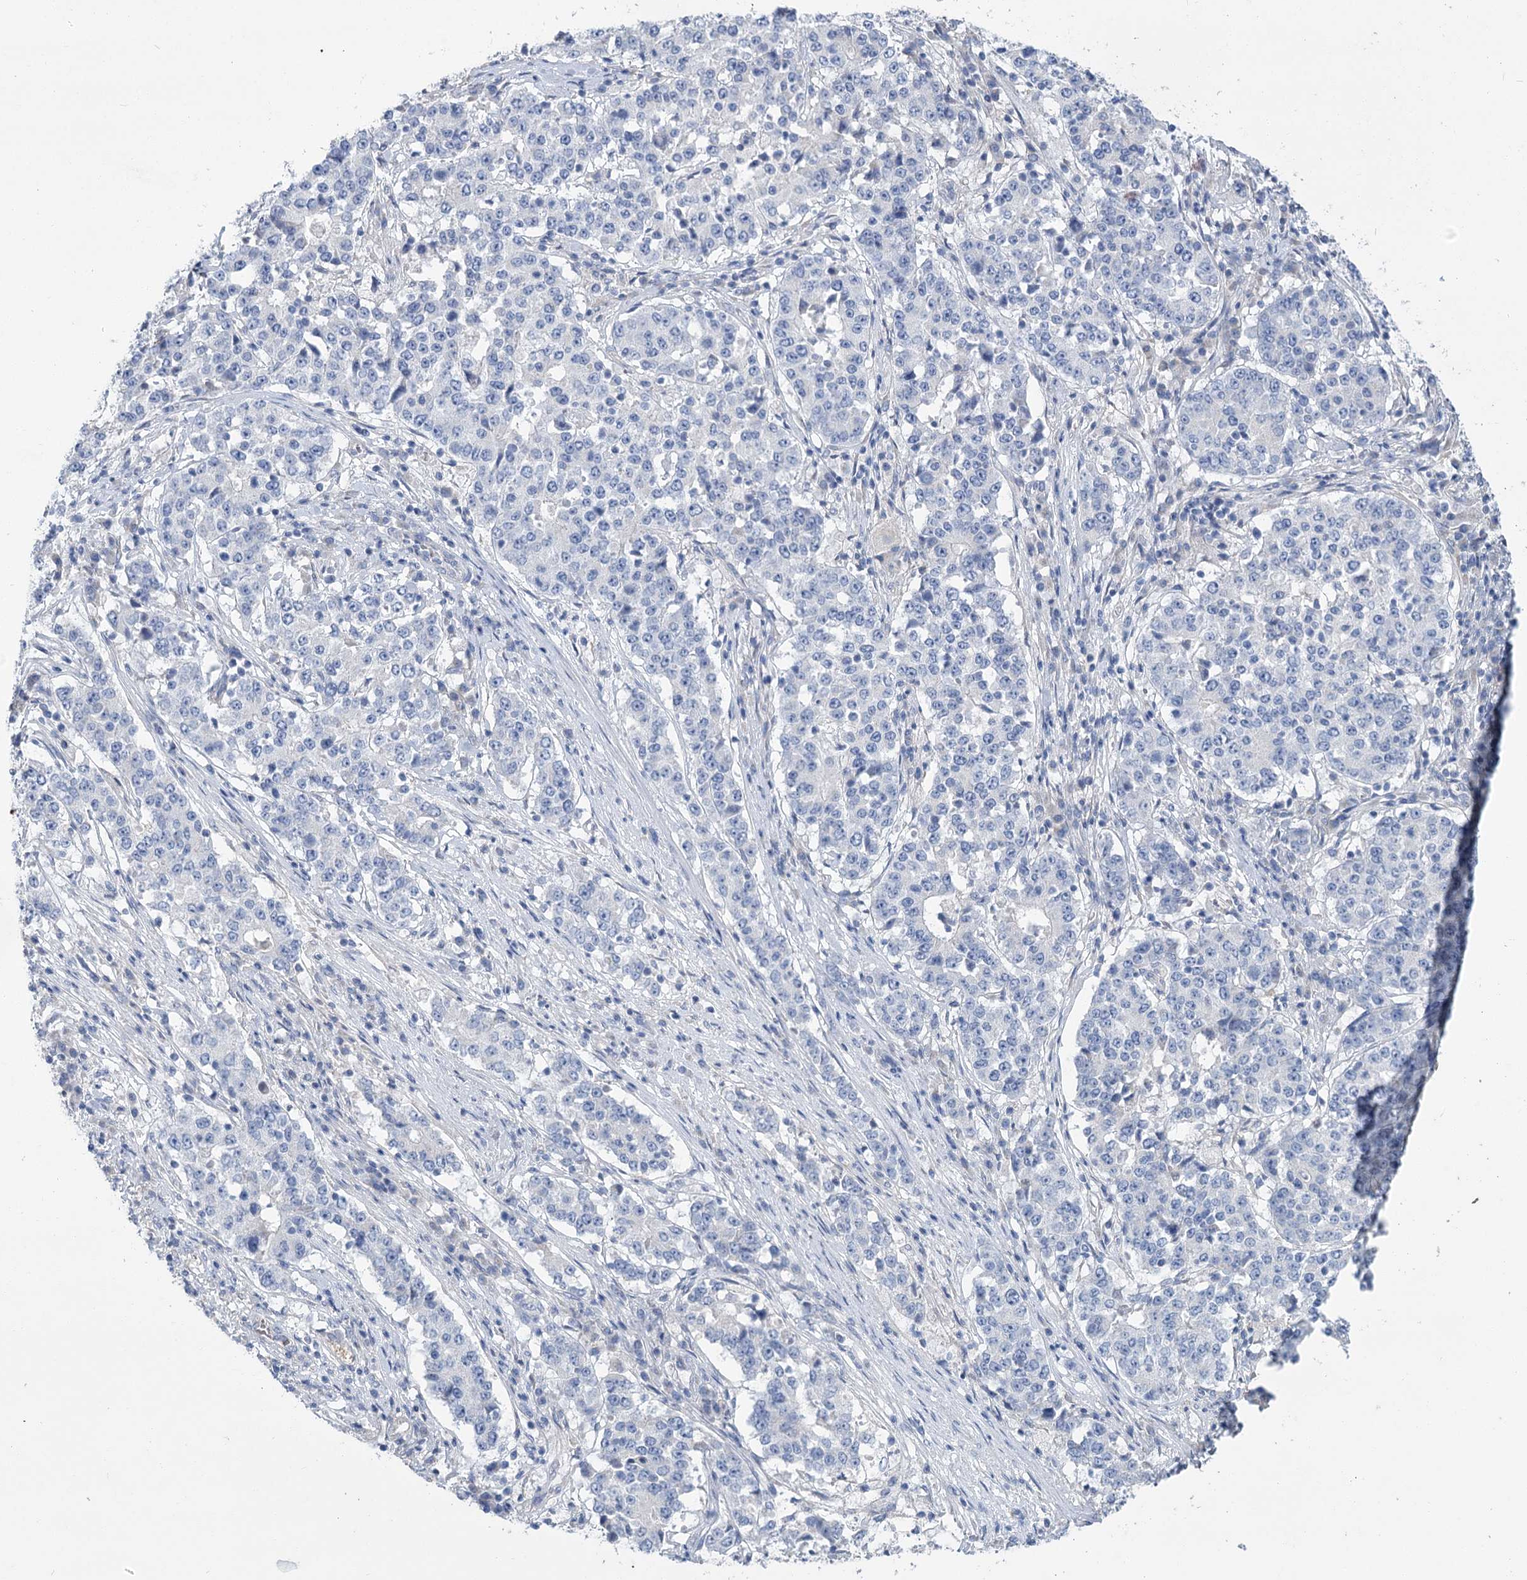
{"staining": {"intensity": "negative", "quantity": "none", "location": "none"}, "tissue": "stomach cancer", "cell_type": "Tumor cells", "image_type": "cancer", "snomed": [{"axis": "morphology", "description": "Adenocarcinoma, NOS"}, {"axis": "topography", "description": "Stomach"}], "caption": "High power microscopy photomicrograph of an immunohistochemistry (IHC) photomicrograph of stomach cancer, revealing no significant positivity in tumor cells.", "gene": "SLC9A3", "patient": {"sex": "male", "age": 59}}